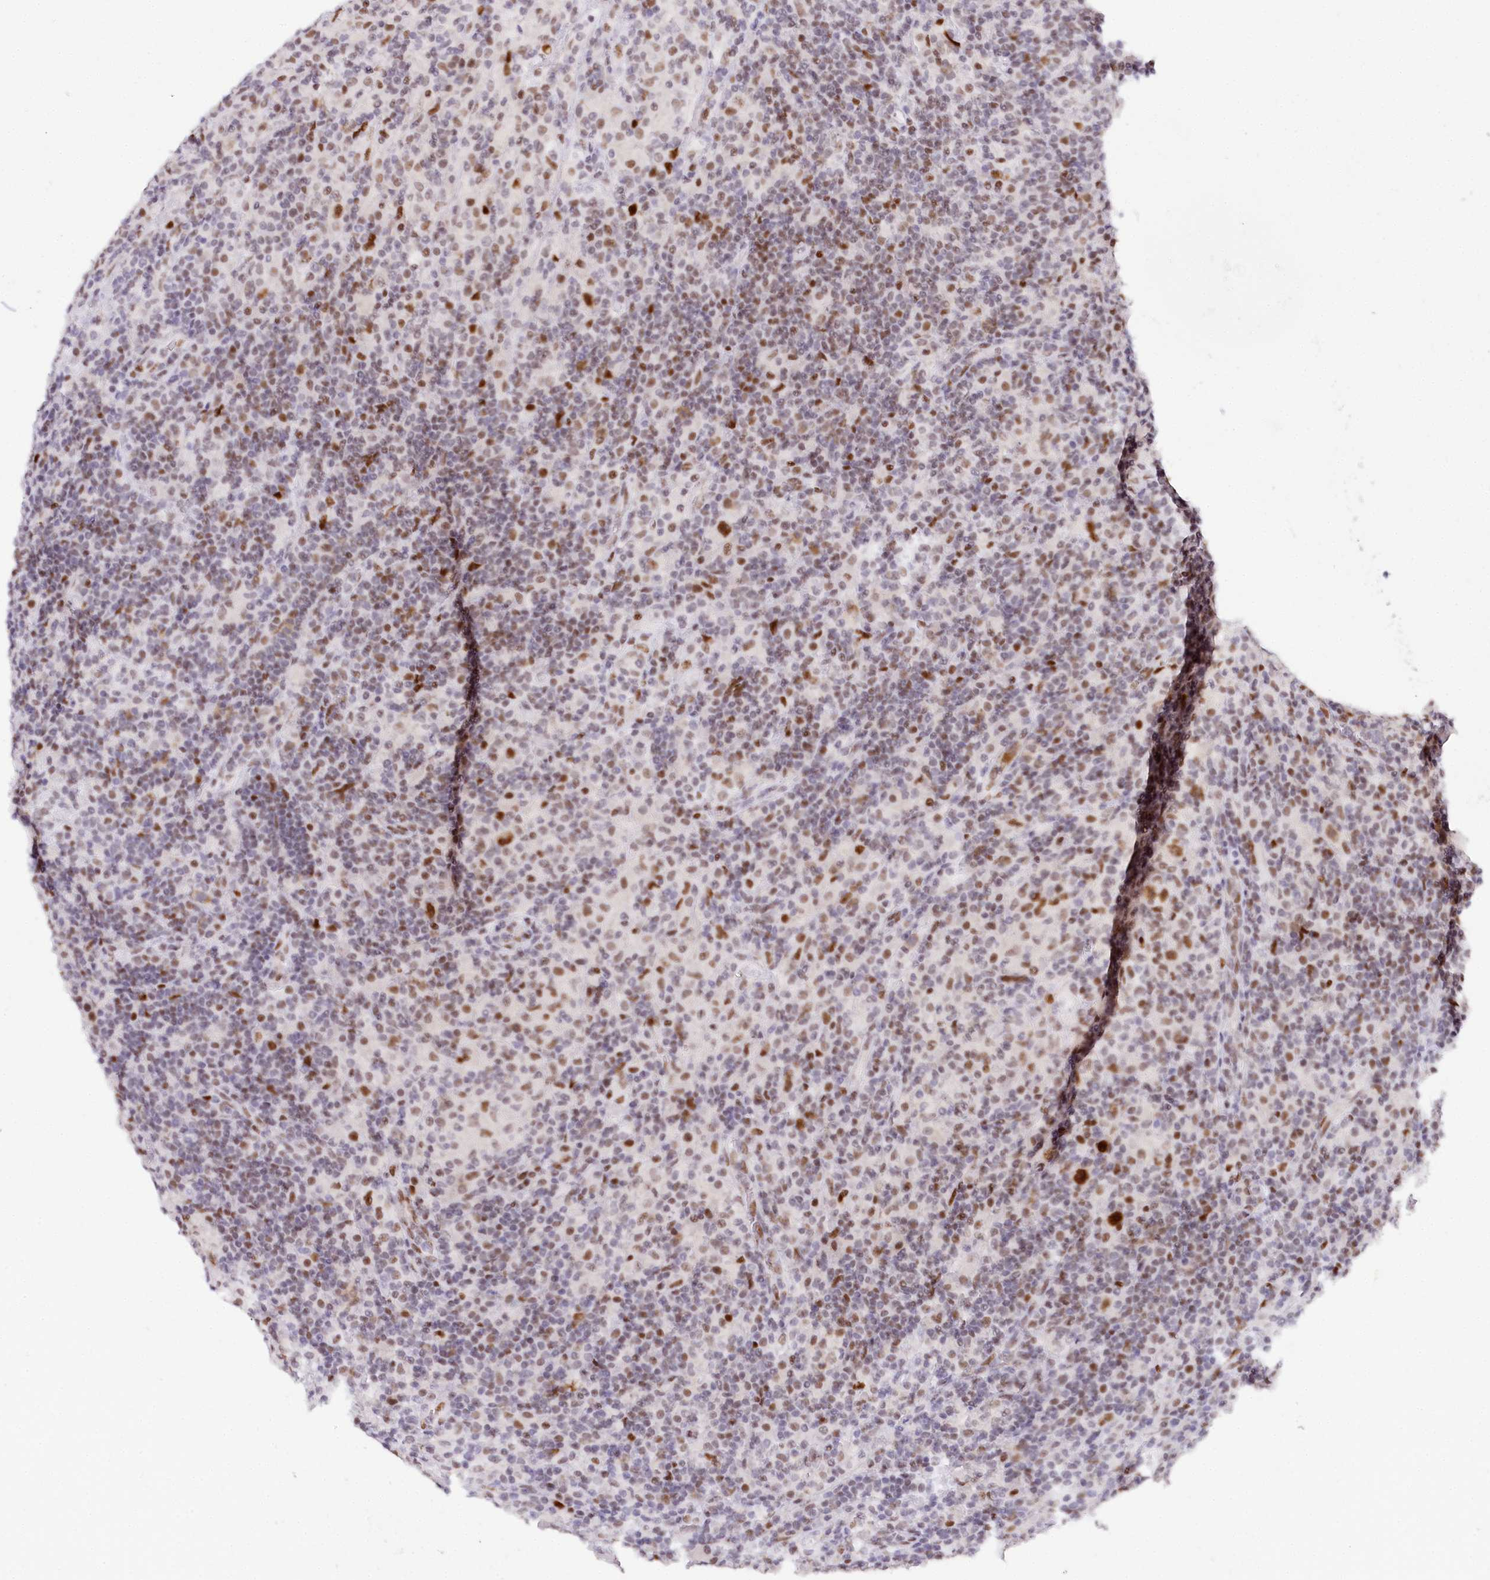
{"staining": {"intensity": "strong", "quantity": ">75%", "location": "nuclear"}, "tissue": "lymphoma", "cell_type": "Tumor cells", "image_type": "cancer", "snomed": [{"axis": "morphology", "description": "Hodgkin's disease, NOS"}, {"axis": "topography", "description": "Lymph node"}], "caption": "Immunohistochemistry histopathology image of human Hodgkin's disease stained for a protein (brown), which displays high levels of strong nuclear positivity in about >75% of tumor cells.", "gene": "TP53", "patient": {"sex": "male", "age": 70}}